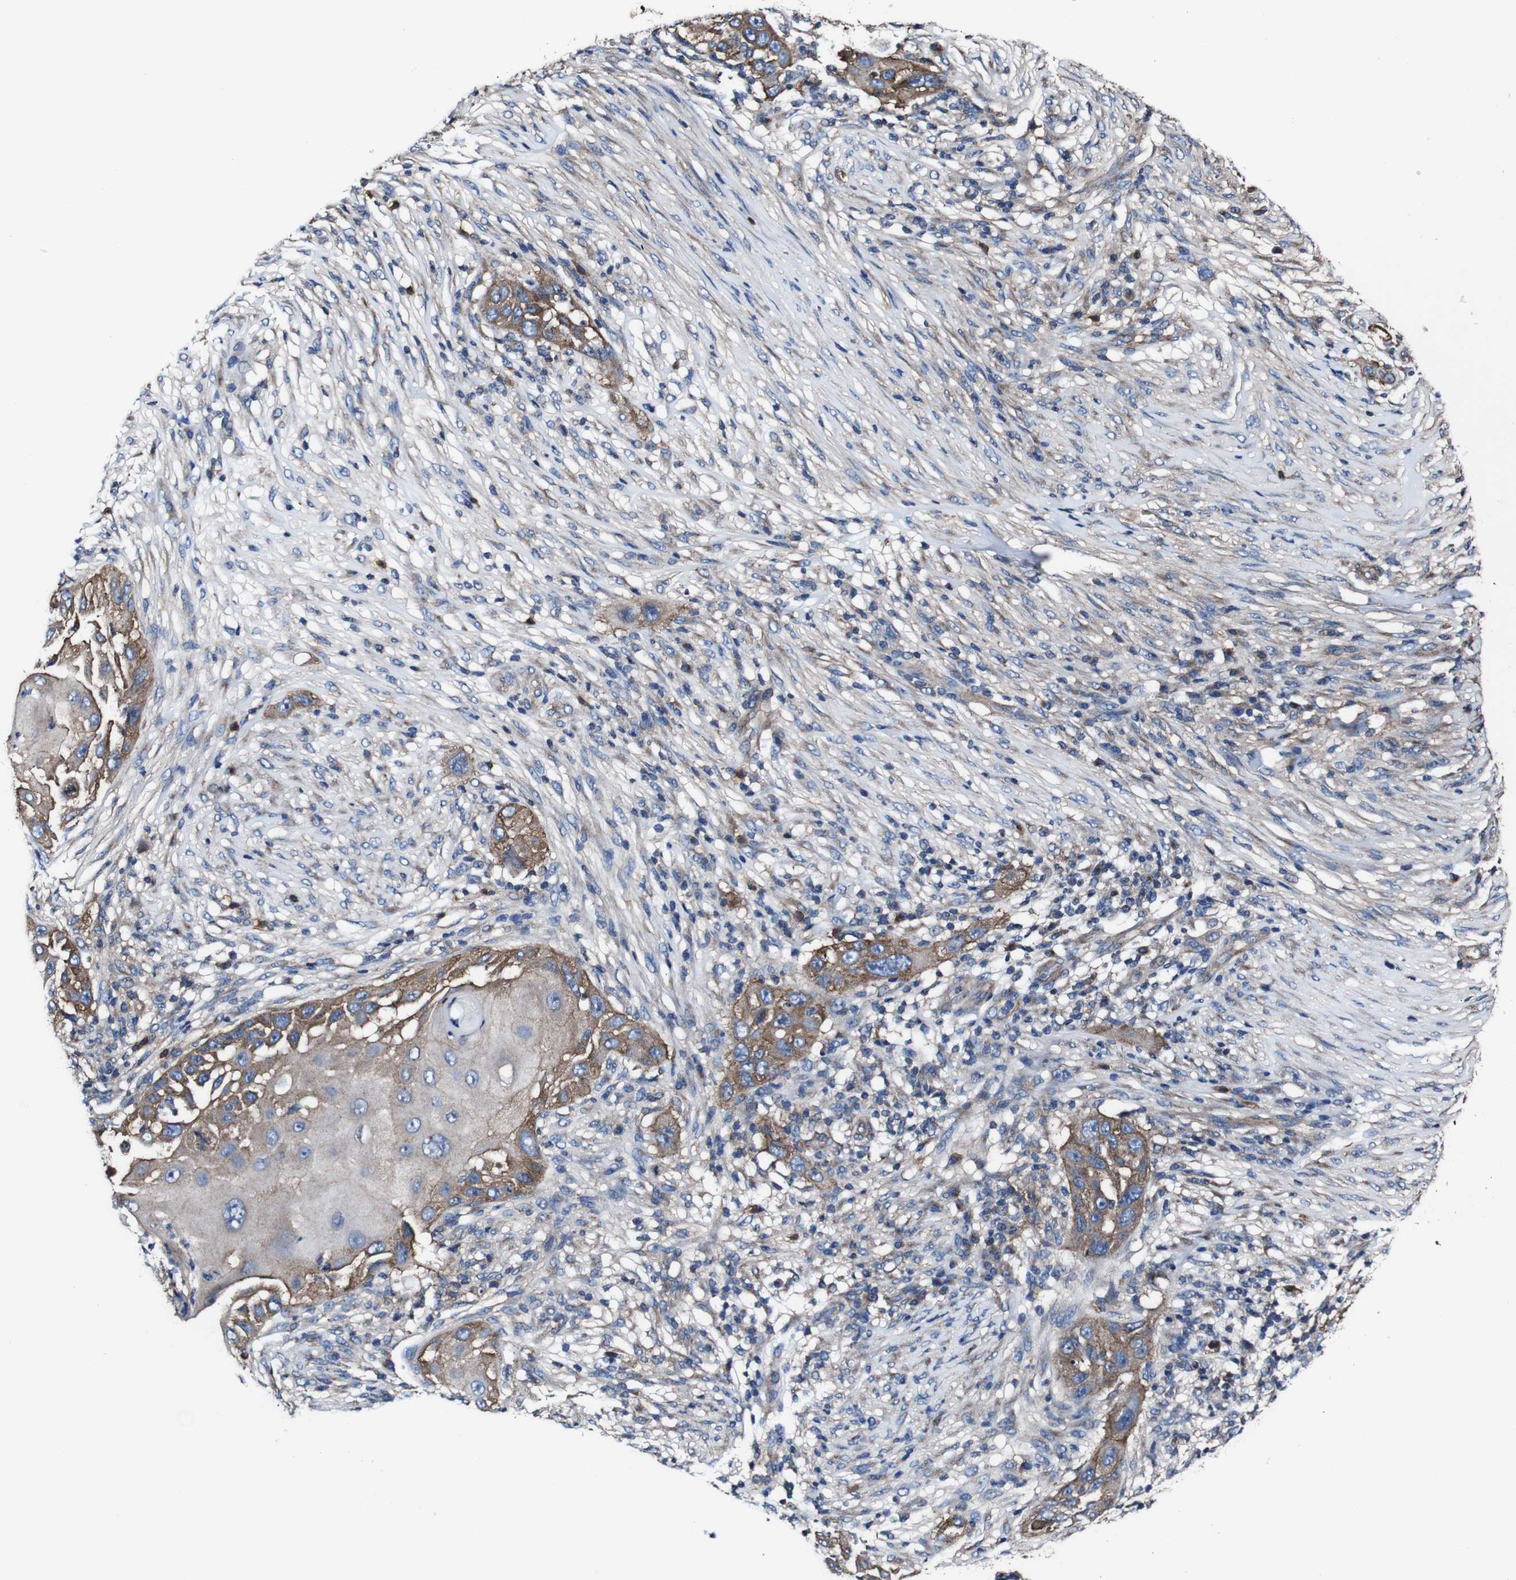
{"staining": {"intensity": "moderate", "quantity": "25%-75%", "location": "cytoplasmic/membranous"}, "tissue": "skin cancer", "cell_type": "Tumor cells", "image_type": "cancer", "snomed": [{"axis": "morphology", "description": "Squamous cell carcinoma, NOS"}, {"axis": "topography", "description": "Skin"}], "caption": "Protein expression analysis of human skin squamous cell carcinoma reveals moderate cytoplasmic/membranous staining in about 25%-75% of tumor cells.", "gene": "CSF1R", "patient": {"sex": "female", "age": 44}}